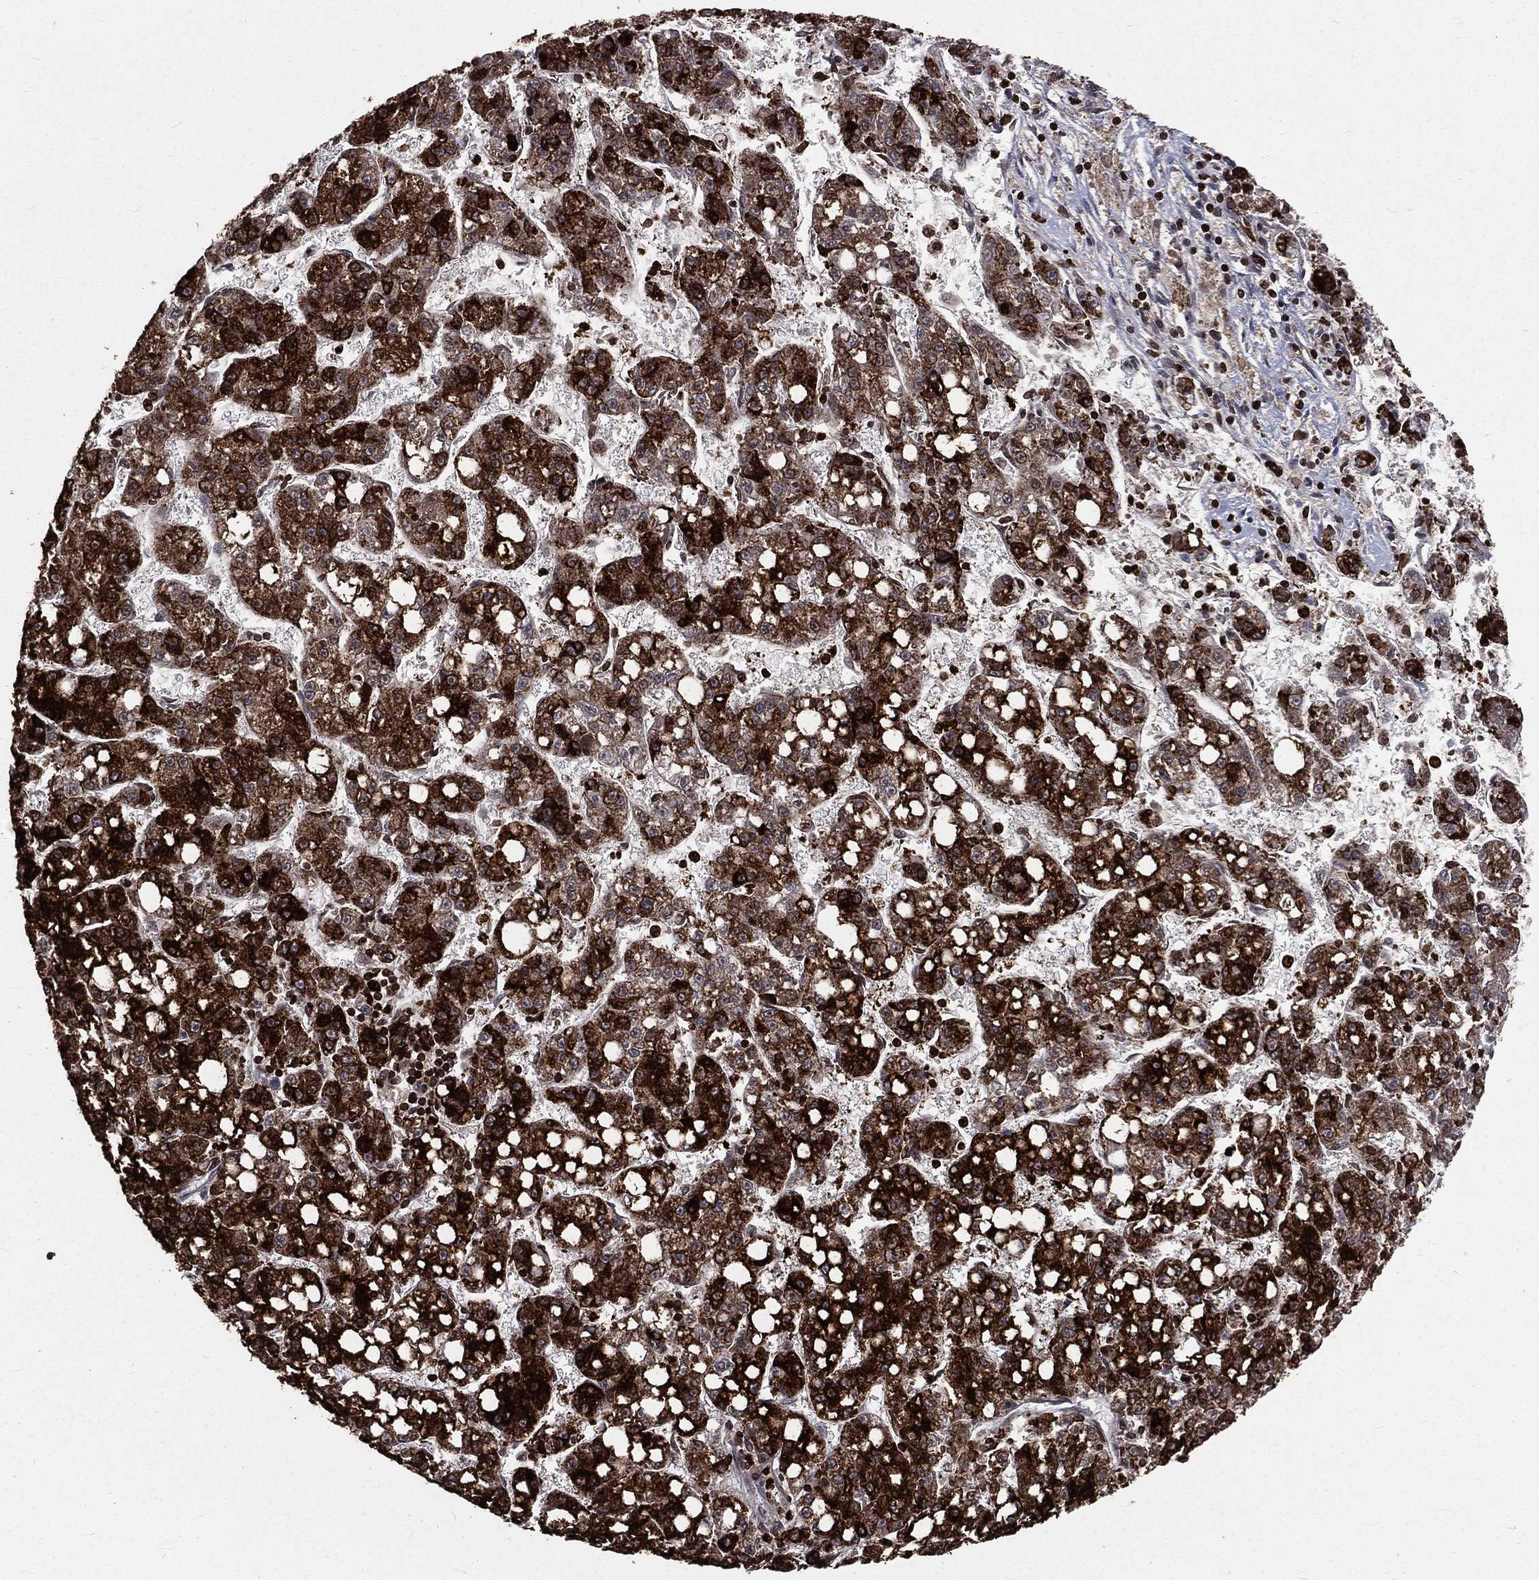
{"staining": {"intensity": "strong", "quantity": ">75%", "location": "cytoplasmic/membranous"}, "tissue": "liver cancer", "cell_type": "Tumor cells", "image_type": "cancer", "snomed": [{"axis": "morphology", "description": "Carcinoma, Hepatocellular, NOS"}, {"axis": "topography", "description": "Liver"}], "caption": "An image showing strong cytoplasmic/membranous positivity in approximately >75% of tumor cells in liver cancer (hepatocellular carcinoma), as visualized by brown immunohistochemical staining.", "gene": "LBR", "patient": {"sex": "female", "age": 65}}